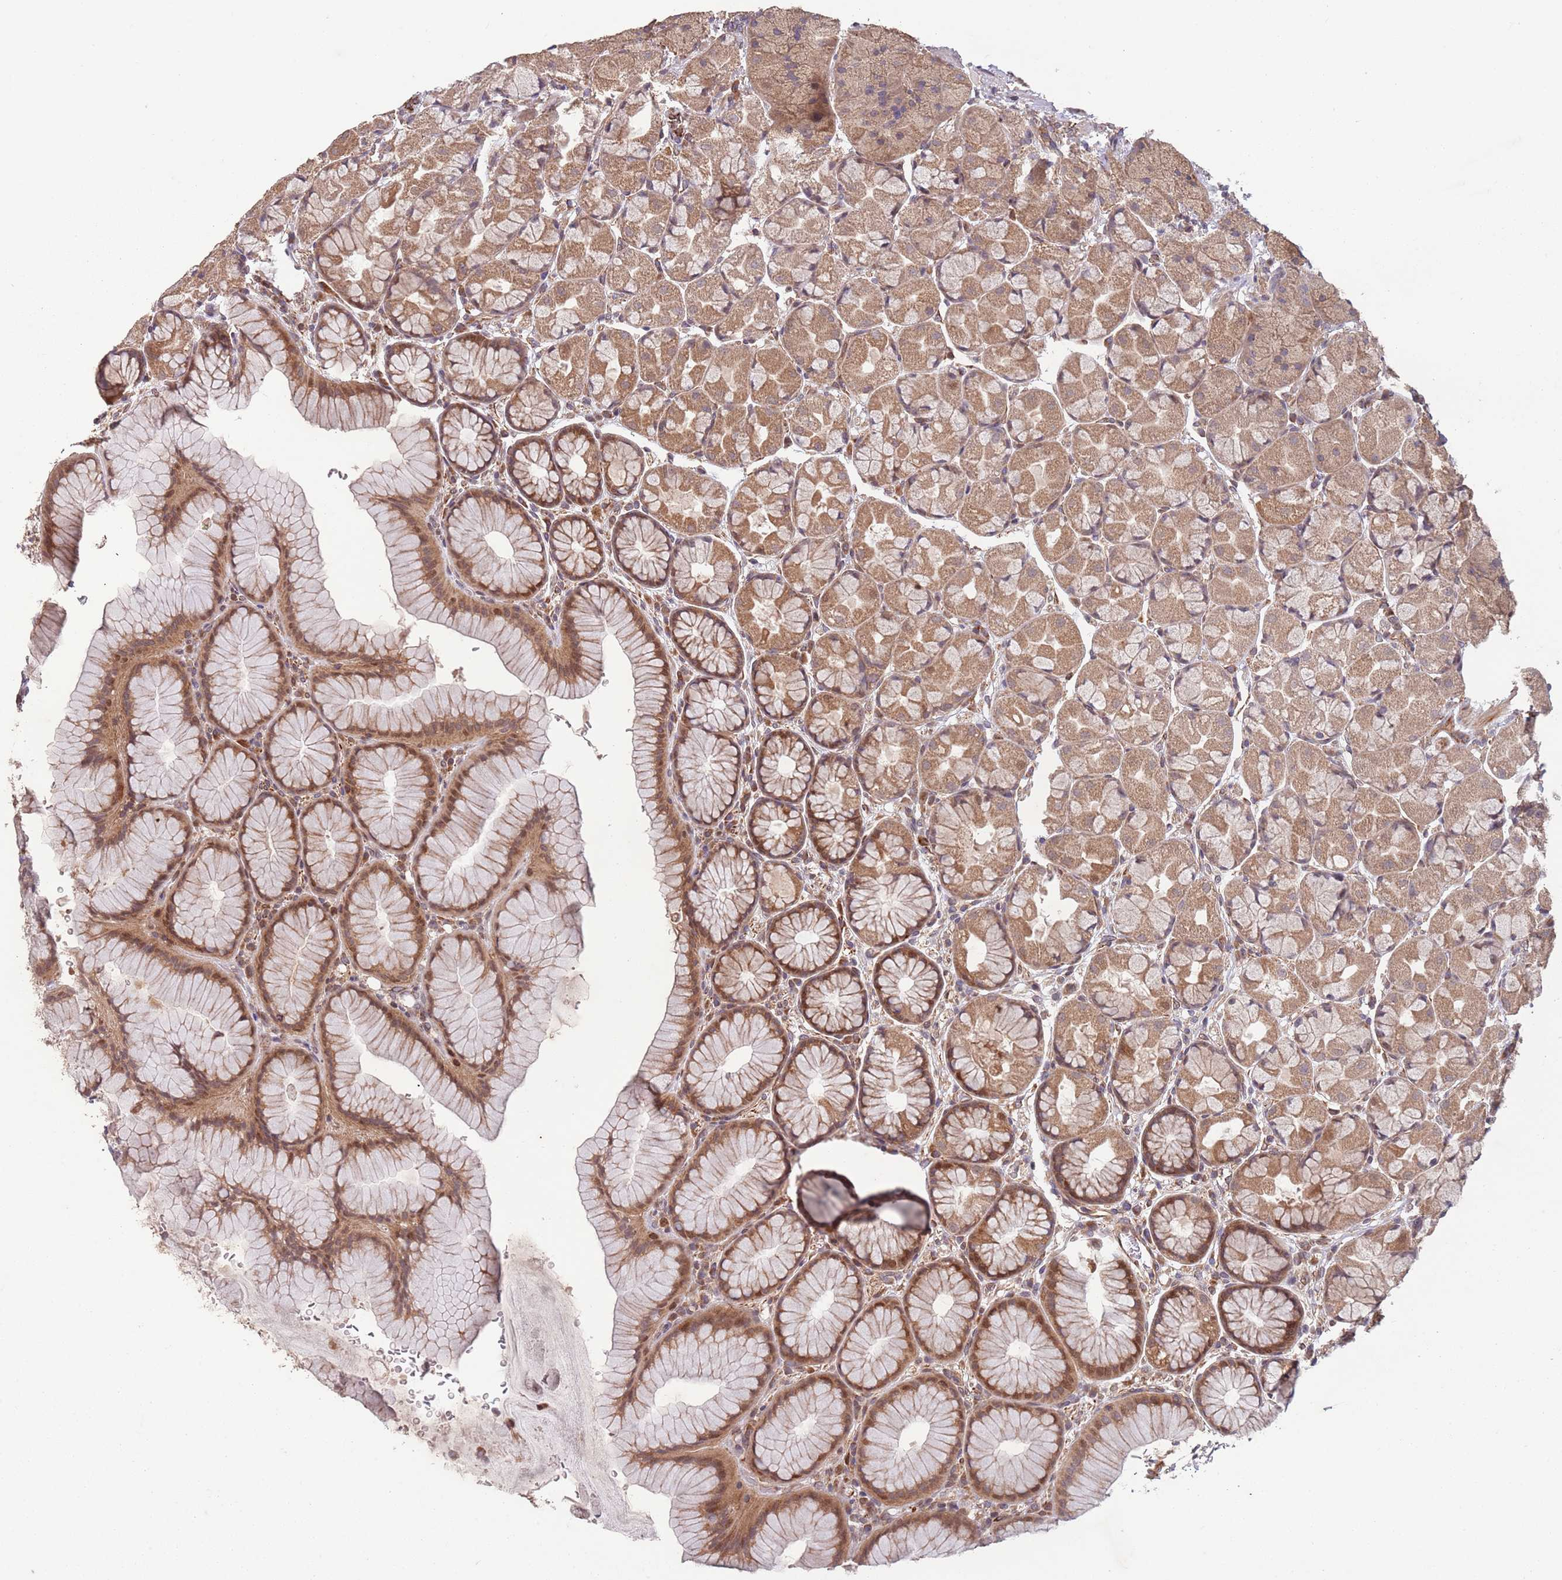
{"staining": {"intensity": "moderate", "quantity": ">75%", "location": "cytoplasmic/membranous,nuclear"}, "tissue": "stomach", "cell_type": "Glandular cells", "image_type": "normal", "snomed": [{"axis": "morphology", "description": "Normal tissue, NOS"}, {"axis": "topography", "description": "Stomach"}], "caption": "Glandular cells display moderate cytoplasmic/membranous,nuclear staining in about >75% of cells in benign stomach.", "gene": "CHD9", "patient": {"sex": "male", "age": 57}}